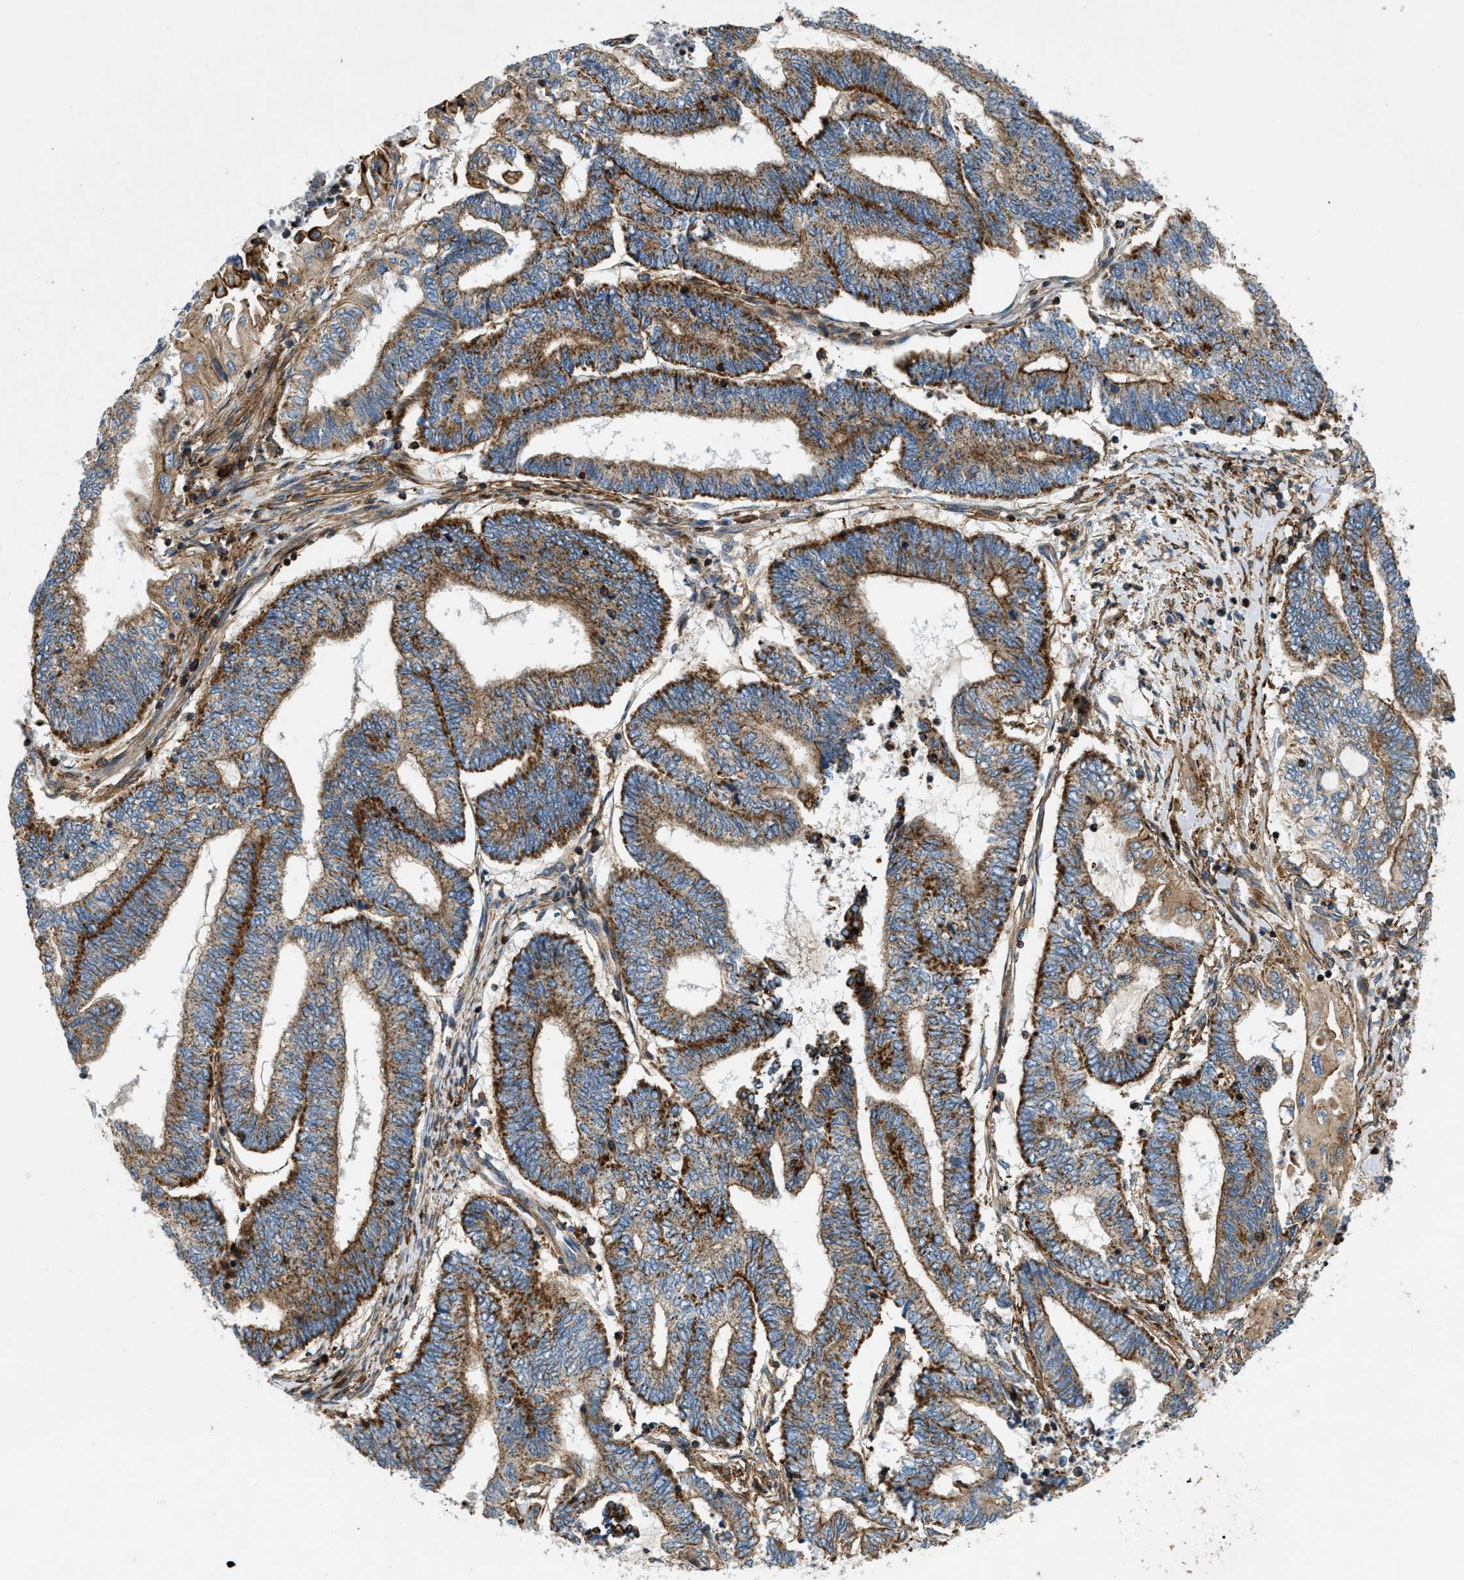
{"staining": {"intensity": "moderate", "quantity": ">75%", "location": "cytoplasmic/membranous"}, "tissue": "endometrial cancer", "cell_type": "Tumor cells", "image_type": "cancer", "snomed": [{"axis": "morphology", "description": "Adenocarcinoma, NOS"}, {"axis": "topography", "description": "Uterus"}, {"axis": "topography", "description": "Endometrium"}], "caption": "Adenocarcinoma (endometrial) was stained to show a protein in brown. There is medium levels of moderate cytoplasmic/membranous staining in about >75% of tumor cells.", "gene": "DHODH", "patient": {"sex": "female", "age": 70}}